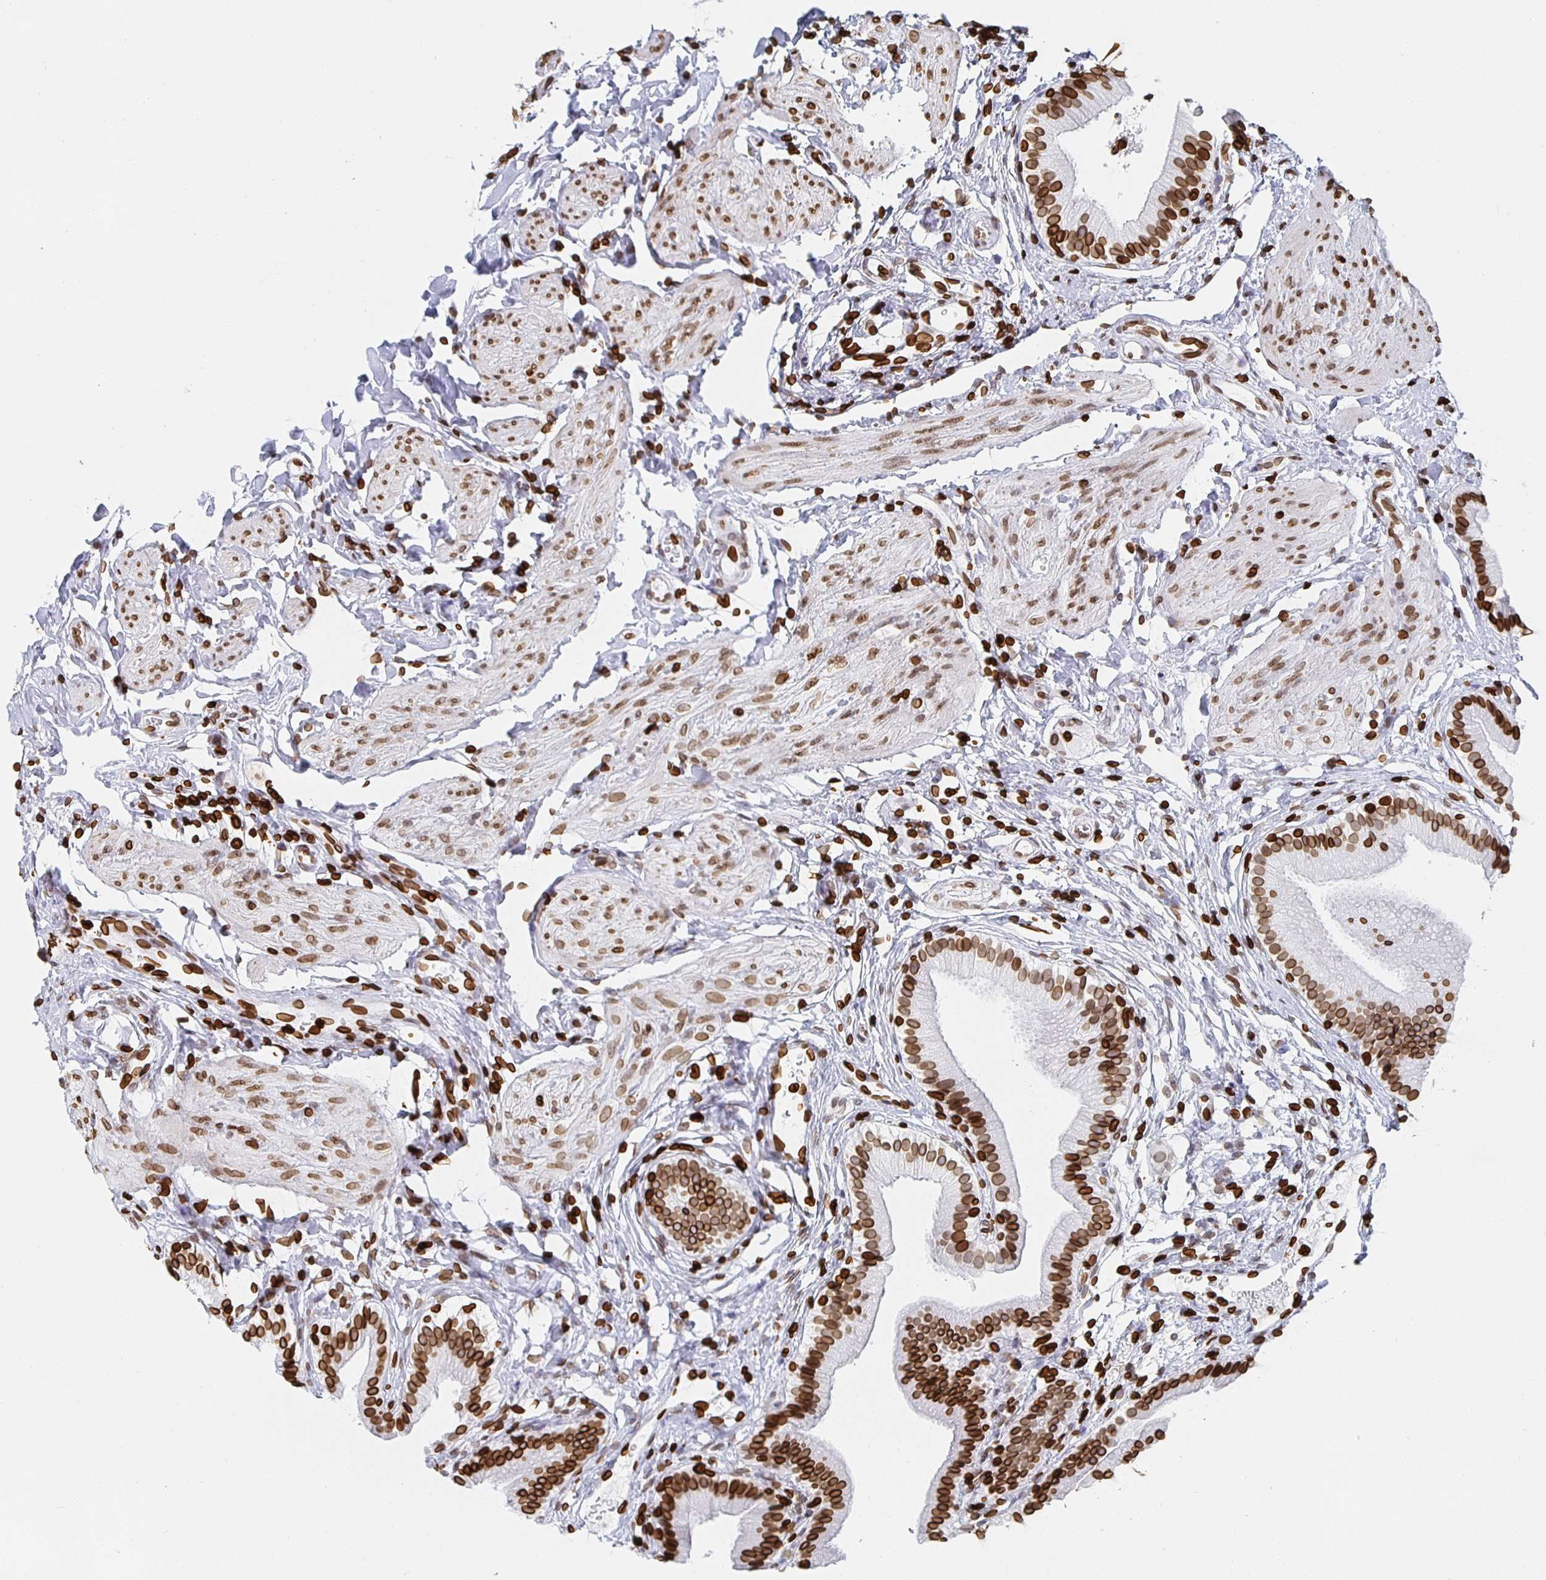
{"staining": {"intensity": "strong", "quantity": ">75%", "location": "cytoplasmic/membranous,nuclear"}, "tissue": "gallbladder", "cell_type": "Glandular cells", "image_type": "normal", "snomed": [{"axis": "morphology", "description": "Normal tissue, NOS"}, {"axis": "topography", "description": "Gallbladder"}], "caption": "Glandular cells exhibit high levels of strong cytoplasmic/membranous,nuclear positivity in about >75% of cells in normal human gallbladder. (brown staining indicates protein expression, while blue staining denotes nuclei).", "gene": "LMNB1", "patient": {"sex": "female", "age": 47}}